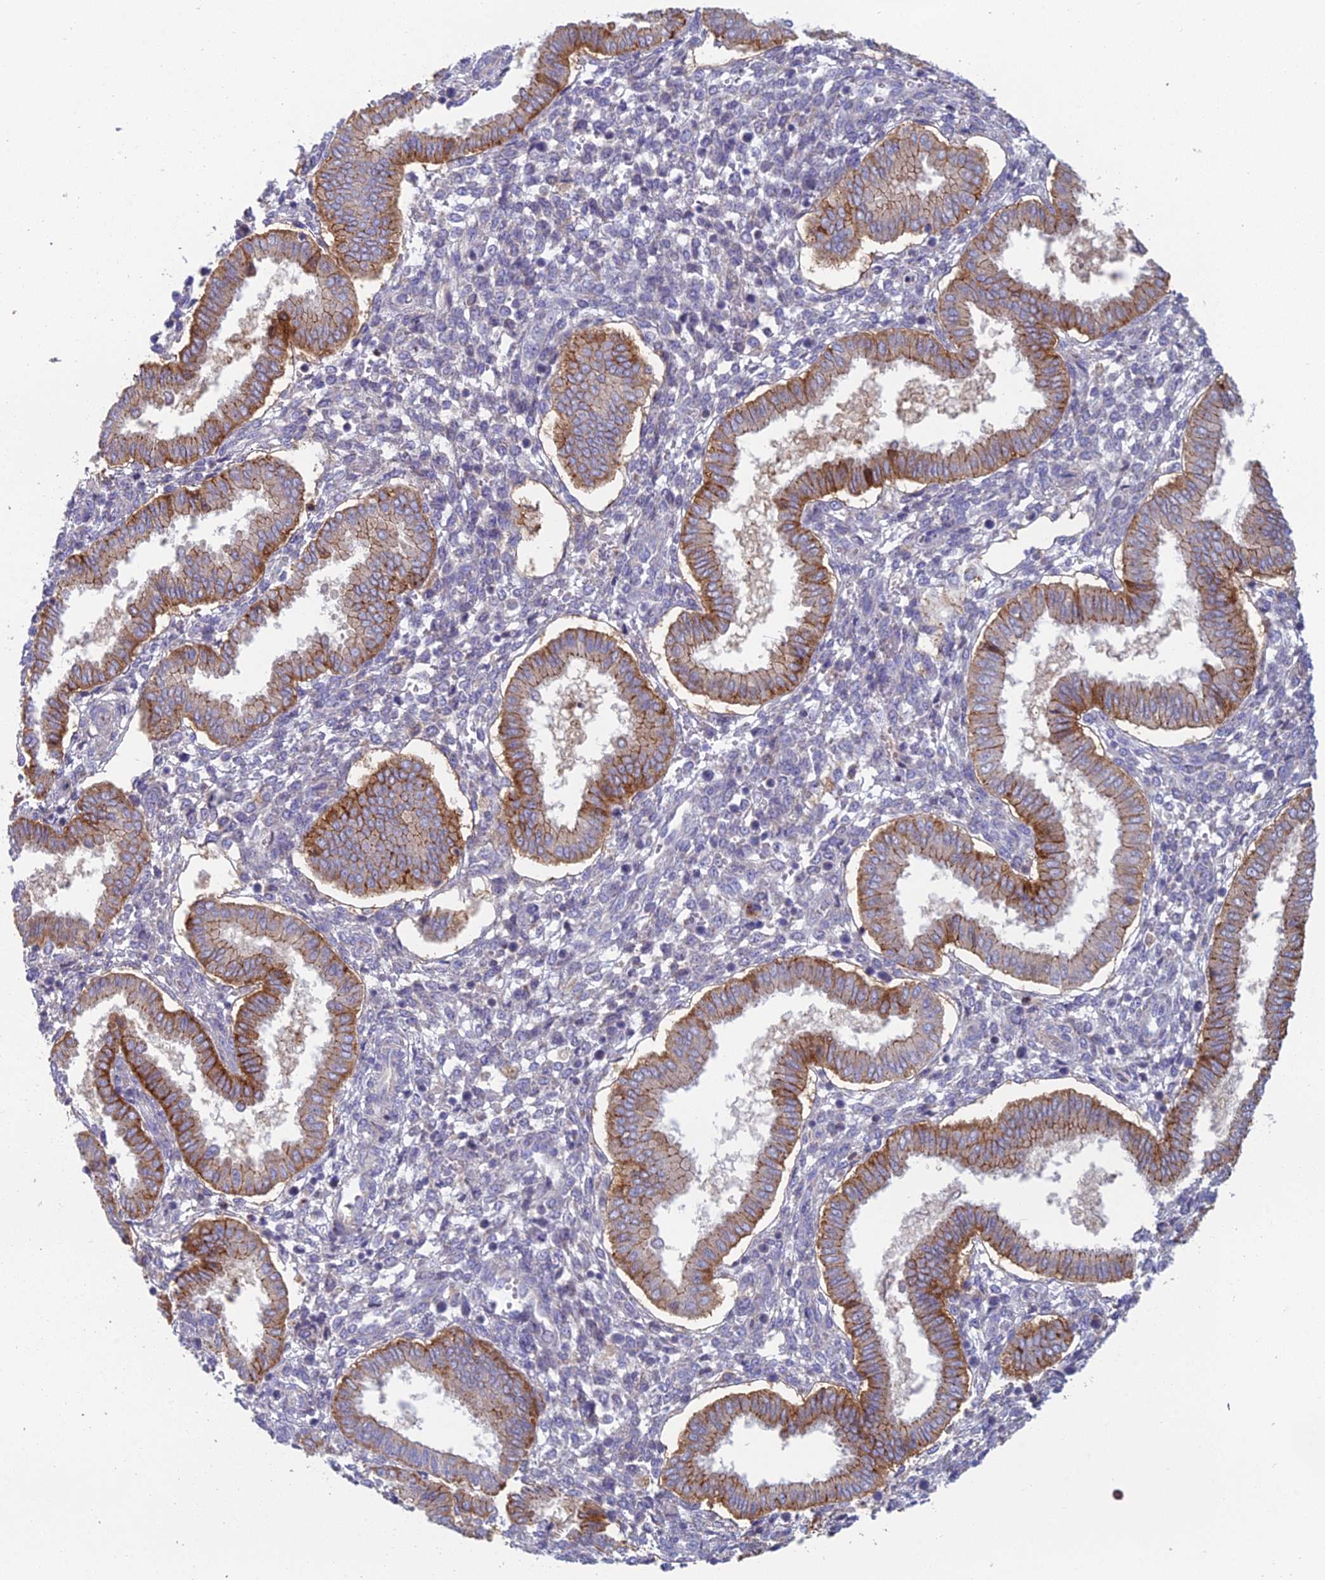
{"staining": {"intensity": "negative", "quantity": "none", "location": "none"}, "tissue": "endometrium", "cell_type": "Cells in endometrial stroma", "image_type": "normal", "snomed": [{"axis": "morphology", "description": "Normal tissue, NOS"}, {"axis": "topography", "description": "Endometrium"}], "caption": "IHC micrograph of unremarkable human endometrium stained for a protein (brown), which displays no staining in cells in endometrial stroma.", "gene": "IFTAP", "patient": {"sex": "female", "age": 24}}